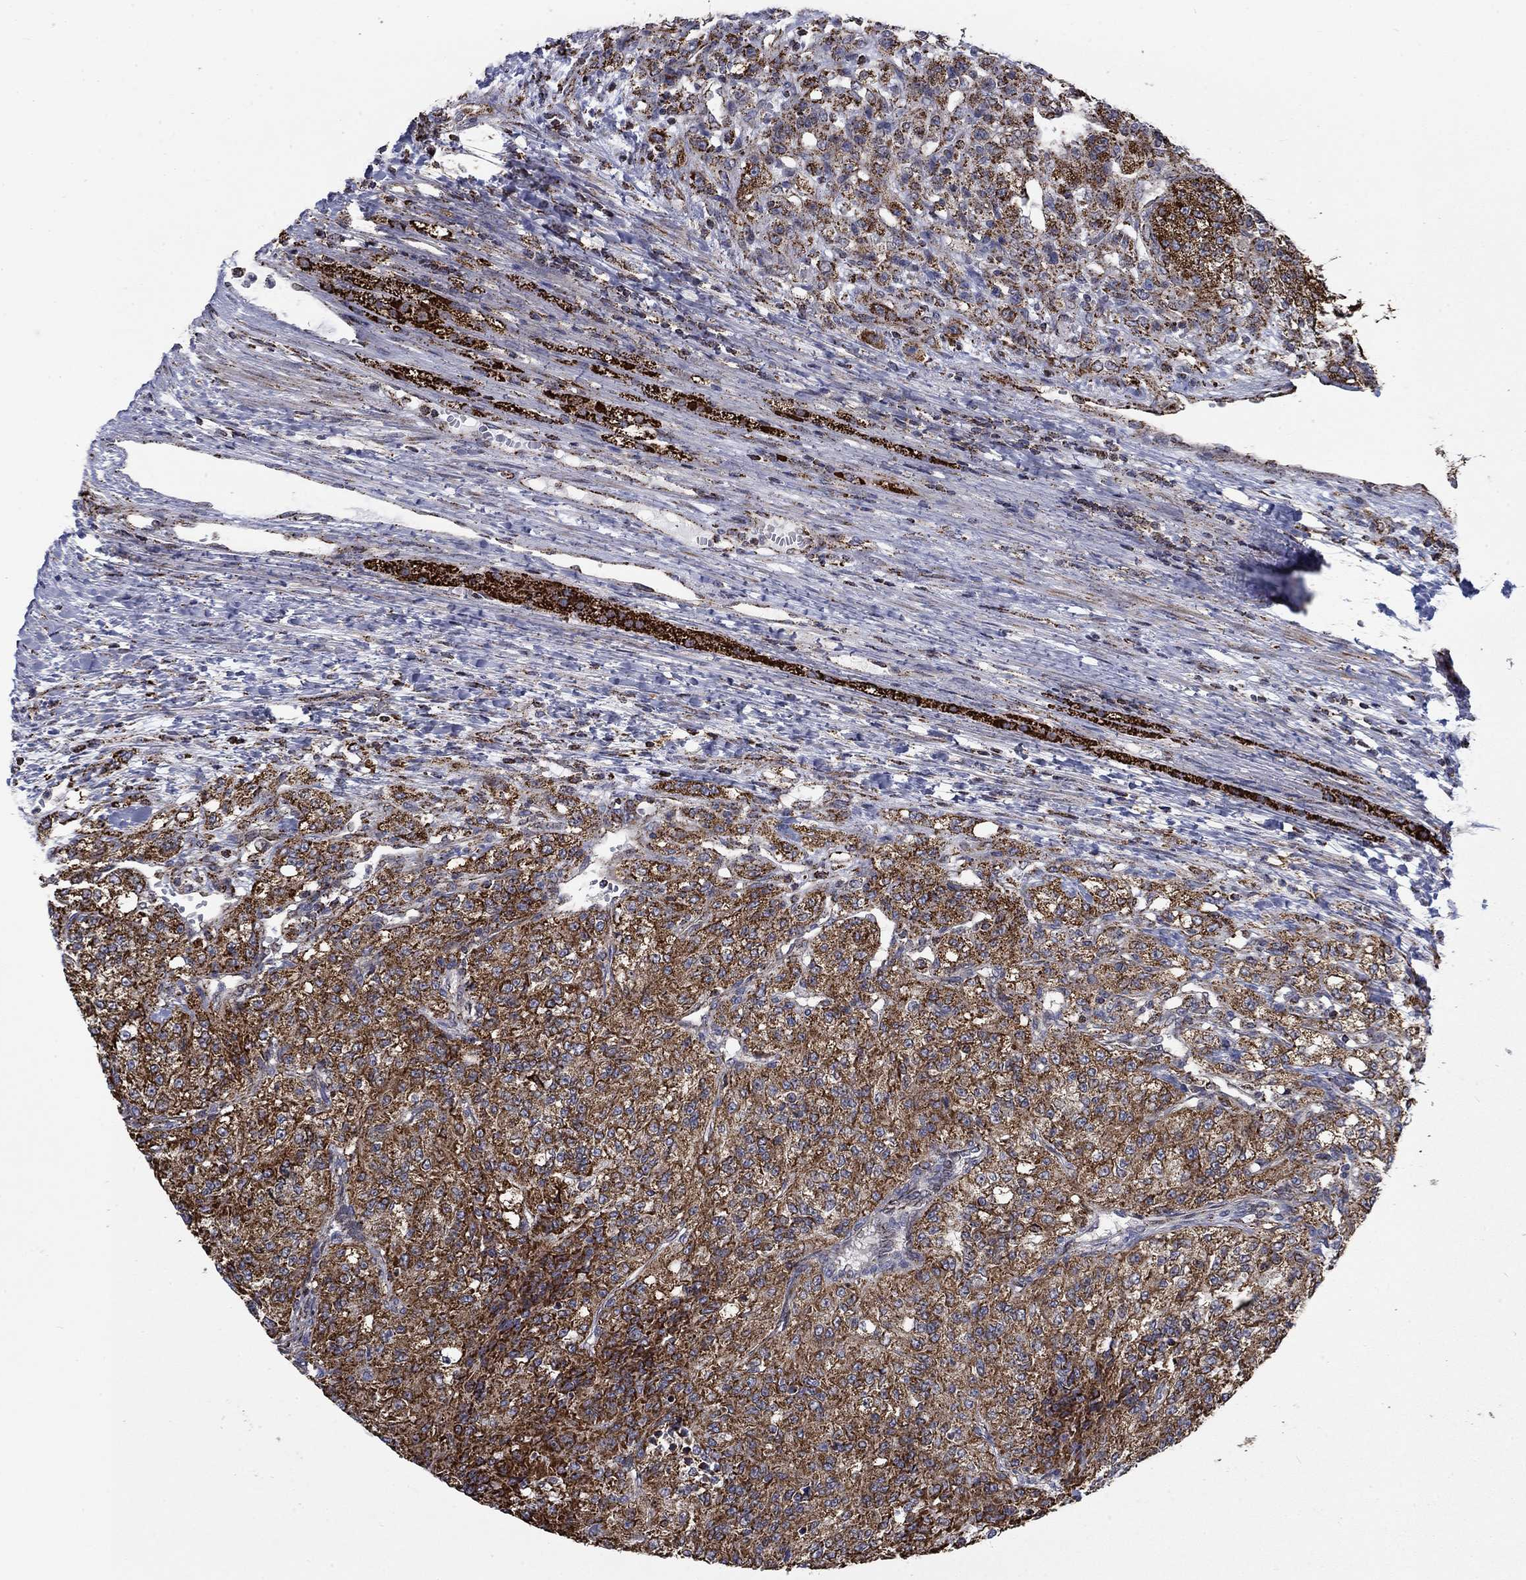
{"staining": {"intensity": "strong", "quantity": ">75%", "location": "cytoplasmic/membranous"}, "tissue": "renal cancer", "cell_type": "Tumor cells", "image_type": "cancer", "snomed": [{"axis": "morphology", "description": "Adenocarcinoma, NOS"}, {"axis": "topography", "description": "Kidney"}], "caption": "Renal cancer (adenocarcinoma) was stained to show a protein in brown. There is high levels of strong cytoplasmic/membranous expression in approximately >75% of tumor cells. The protein of interest is shown in brown color, while the nuclei are stained blue.", "gene": "MOAP1", "patient": {"sex": "female", "age": 63}}